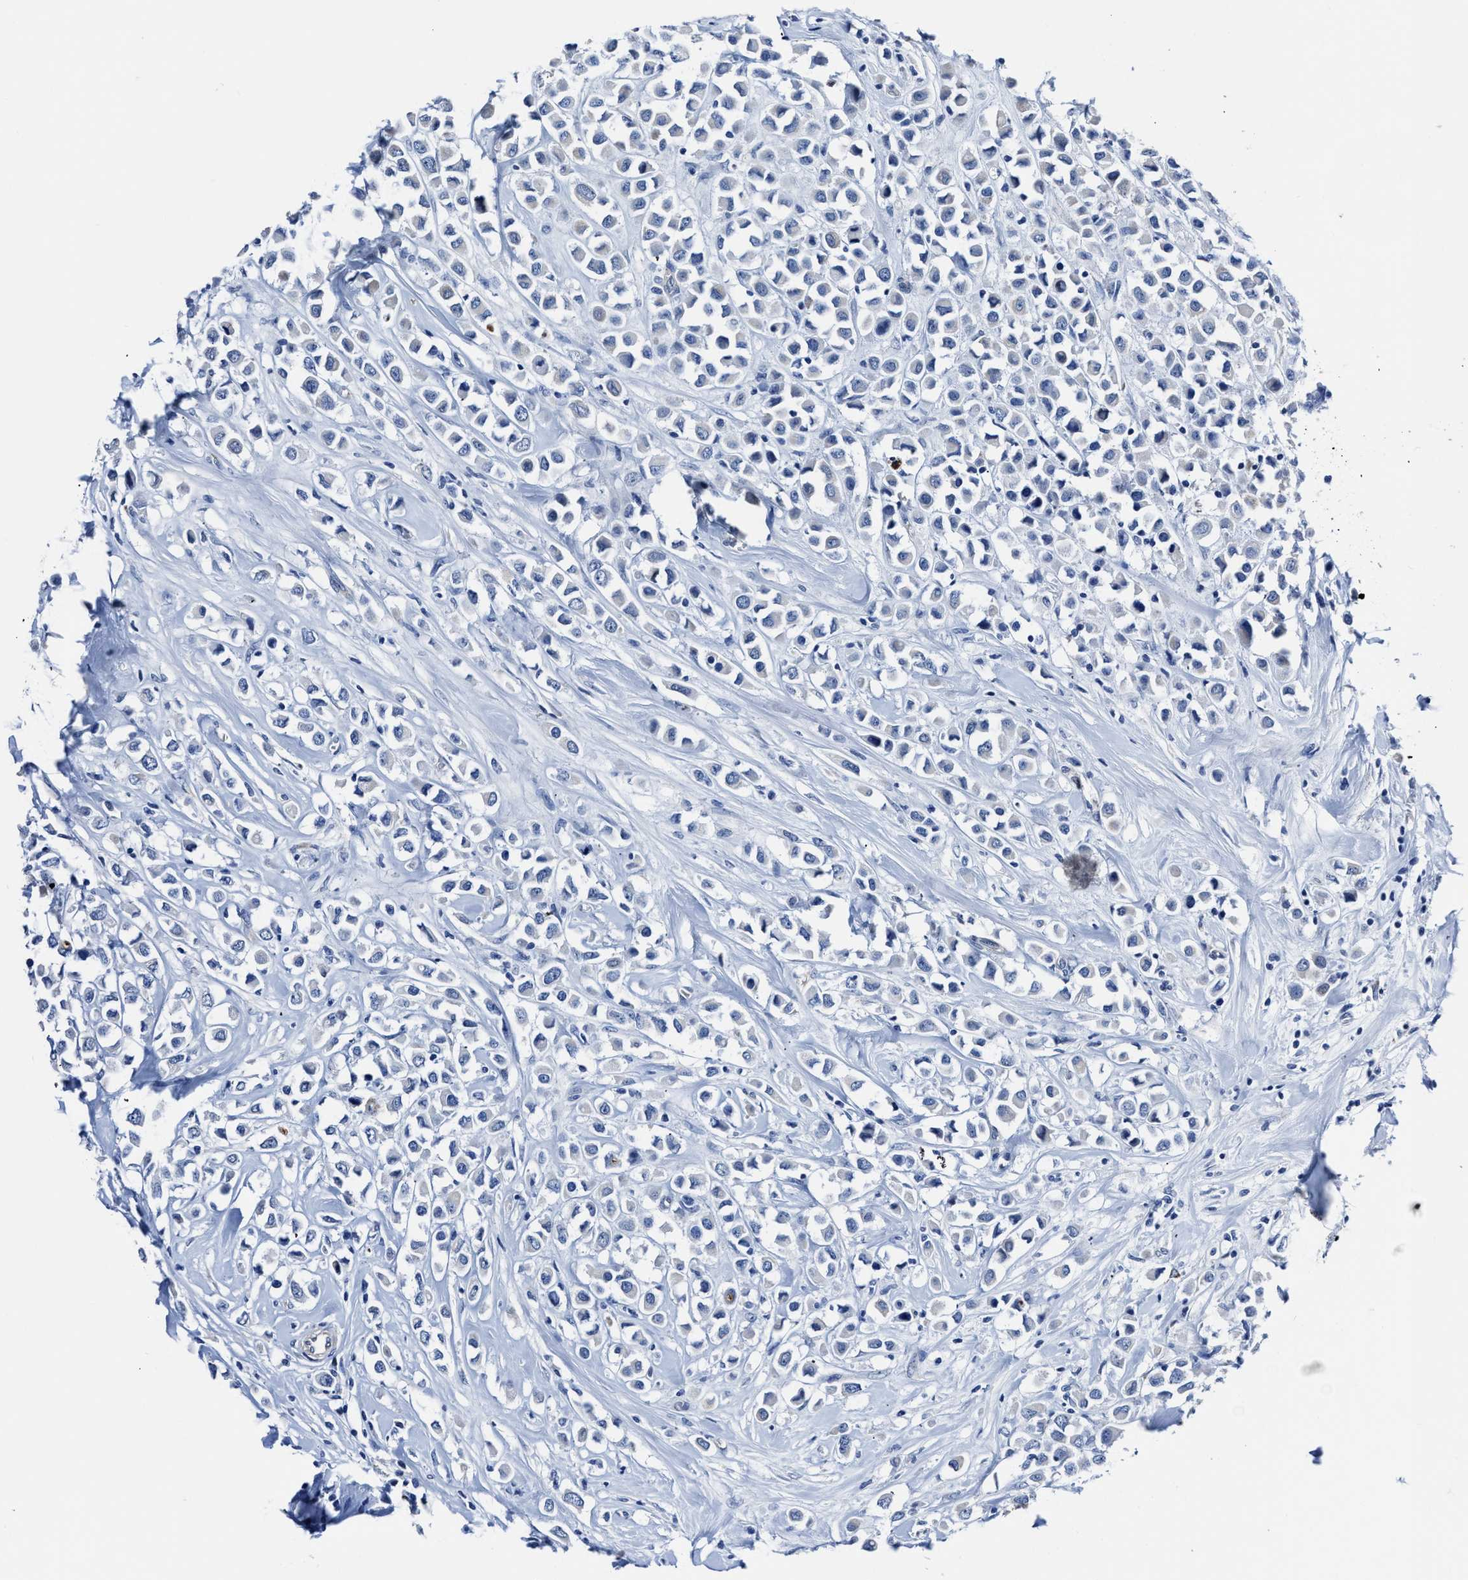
{"staining": {"intensity": "negative", "quantity": "none", "location": "none"}, "tissue": "breast cancer", "cell_type": "Tumor cells", "image_type": "cancer", "snomed": [{"axis": "morphology", "description": "Duct carcinoma"}, {"axis": "topography", "description": "Breast"}], "caption": "The image displays no significant expression in tumor cells of breast cancer (intraductal carcinoma).", "gene": "KCNMB3", "patient": {"sex": "female", "age": 61}}